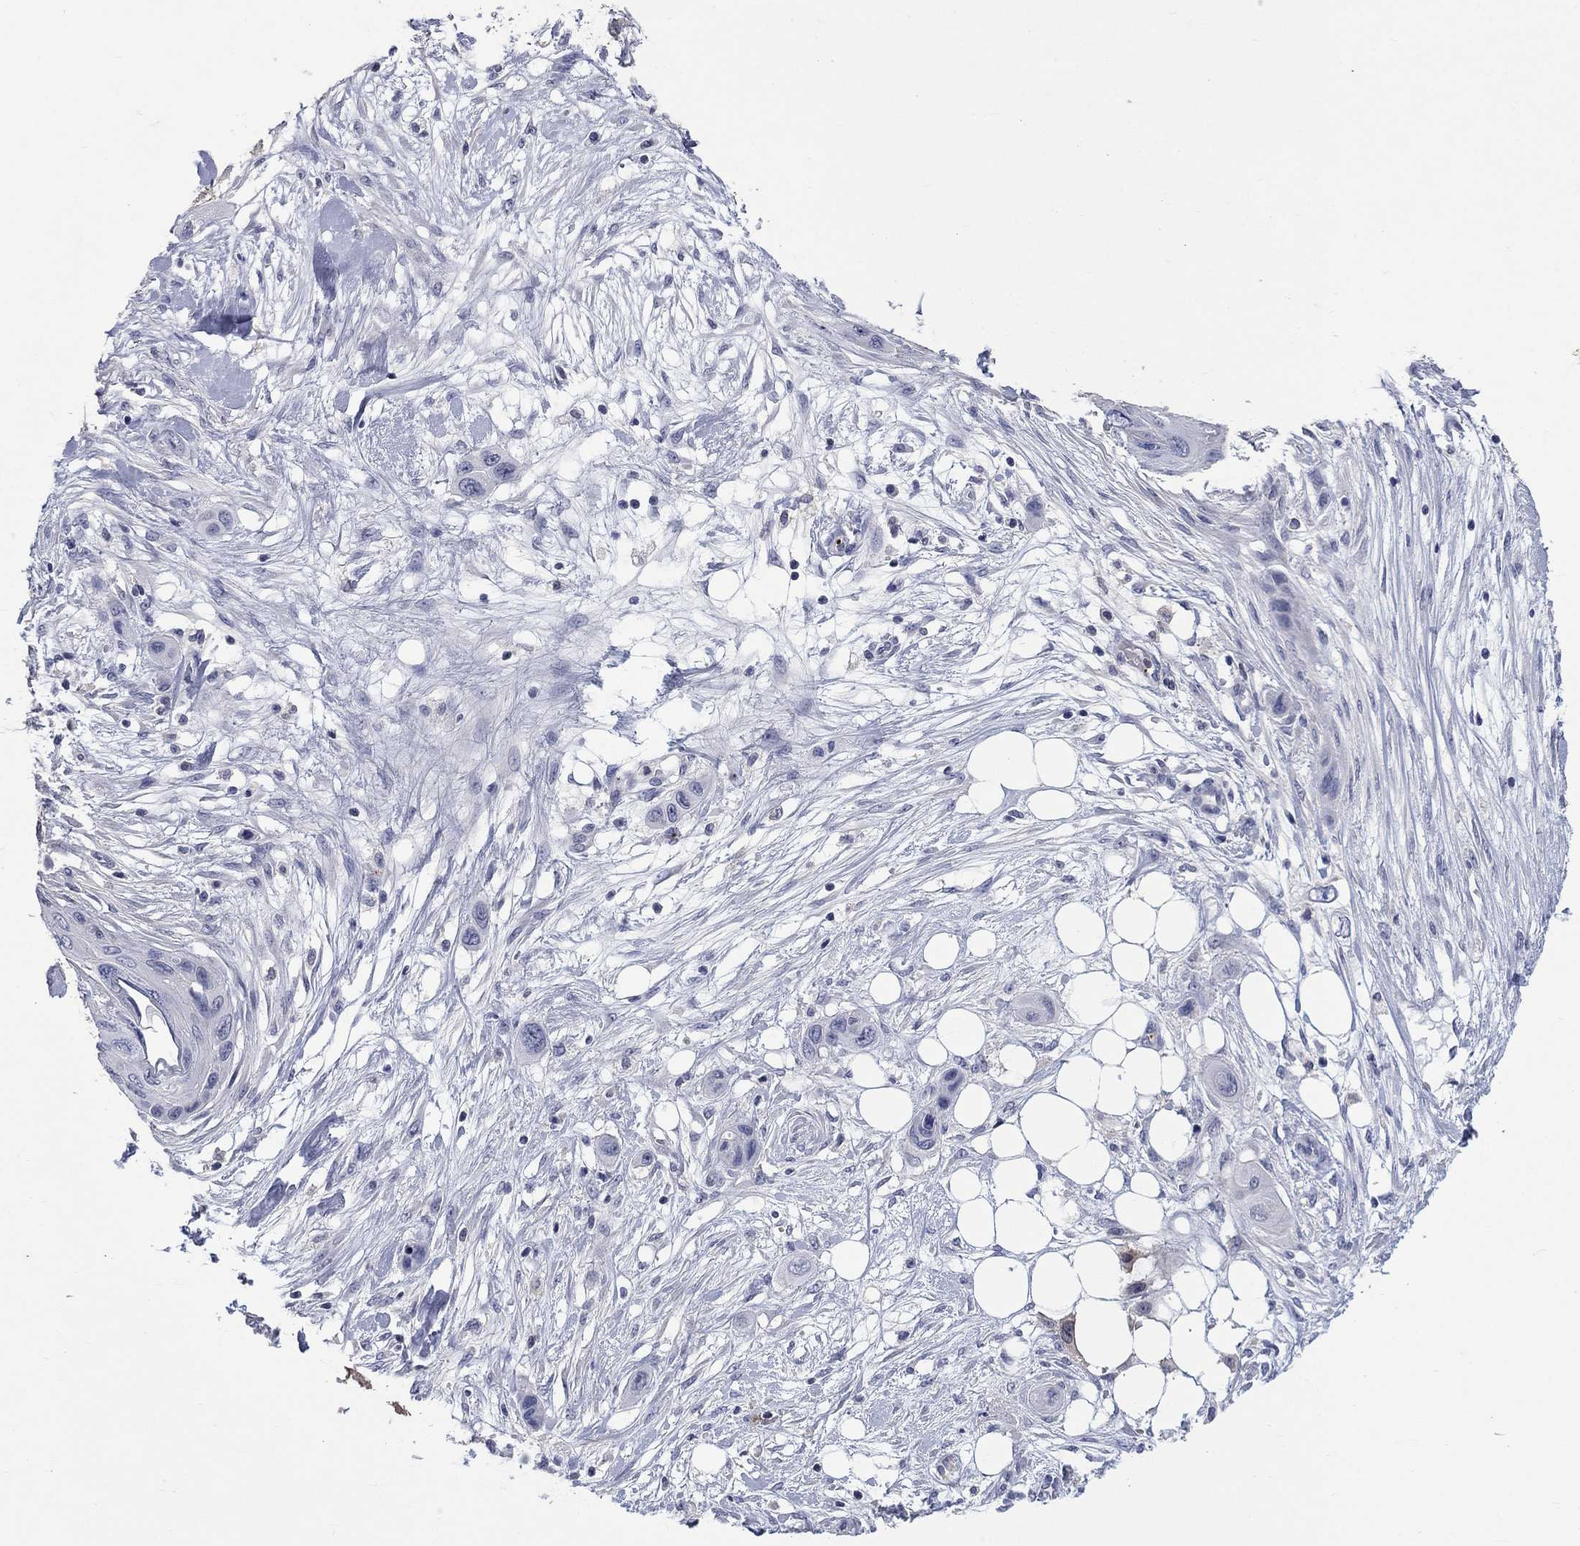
{"staining": {"intensity": "negative", "quantity": "none", "location": "none"}, "tissue": "skin cancer", "cell_type": "Tumor cells", "image_type": "cancer", "snomed": [{"axis": "morphology", "description": "Squamous cell carcinoma, NOS"}, {"axis": "topography", "description": "Skin"}], "caption": "DAB immunohistochemical staining of human squamous cell carcinoma (skin) reveals no significant expression in tumor cells.", "gene": "PLEK", "patient": {"sex": "male", "age": 79}}